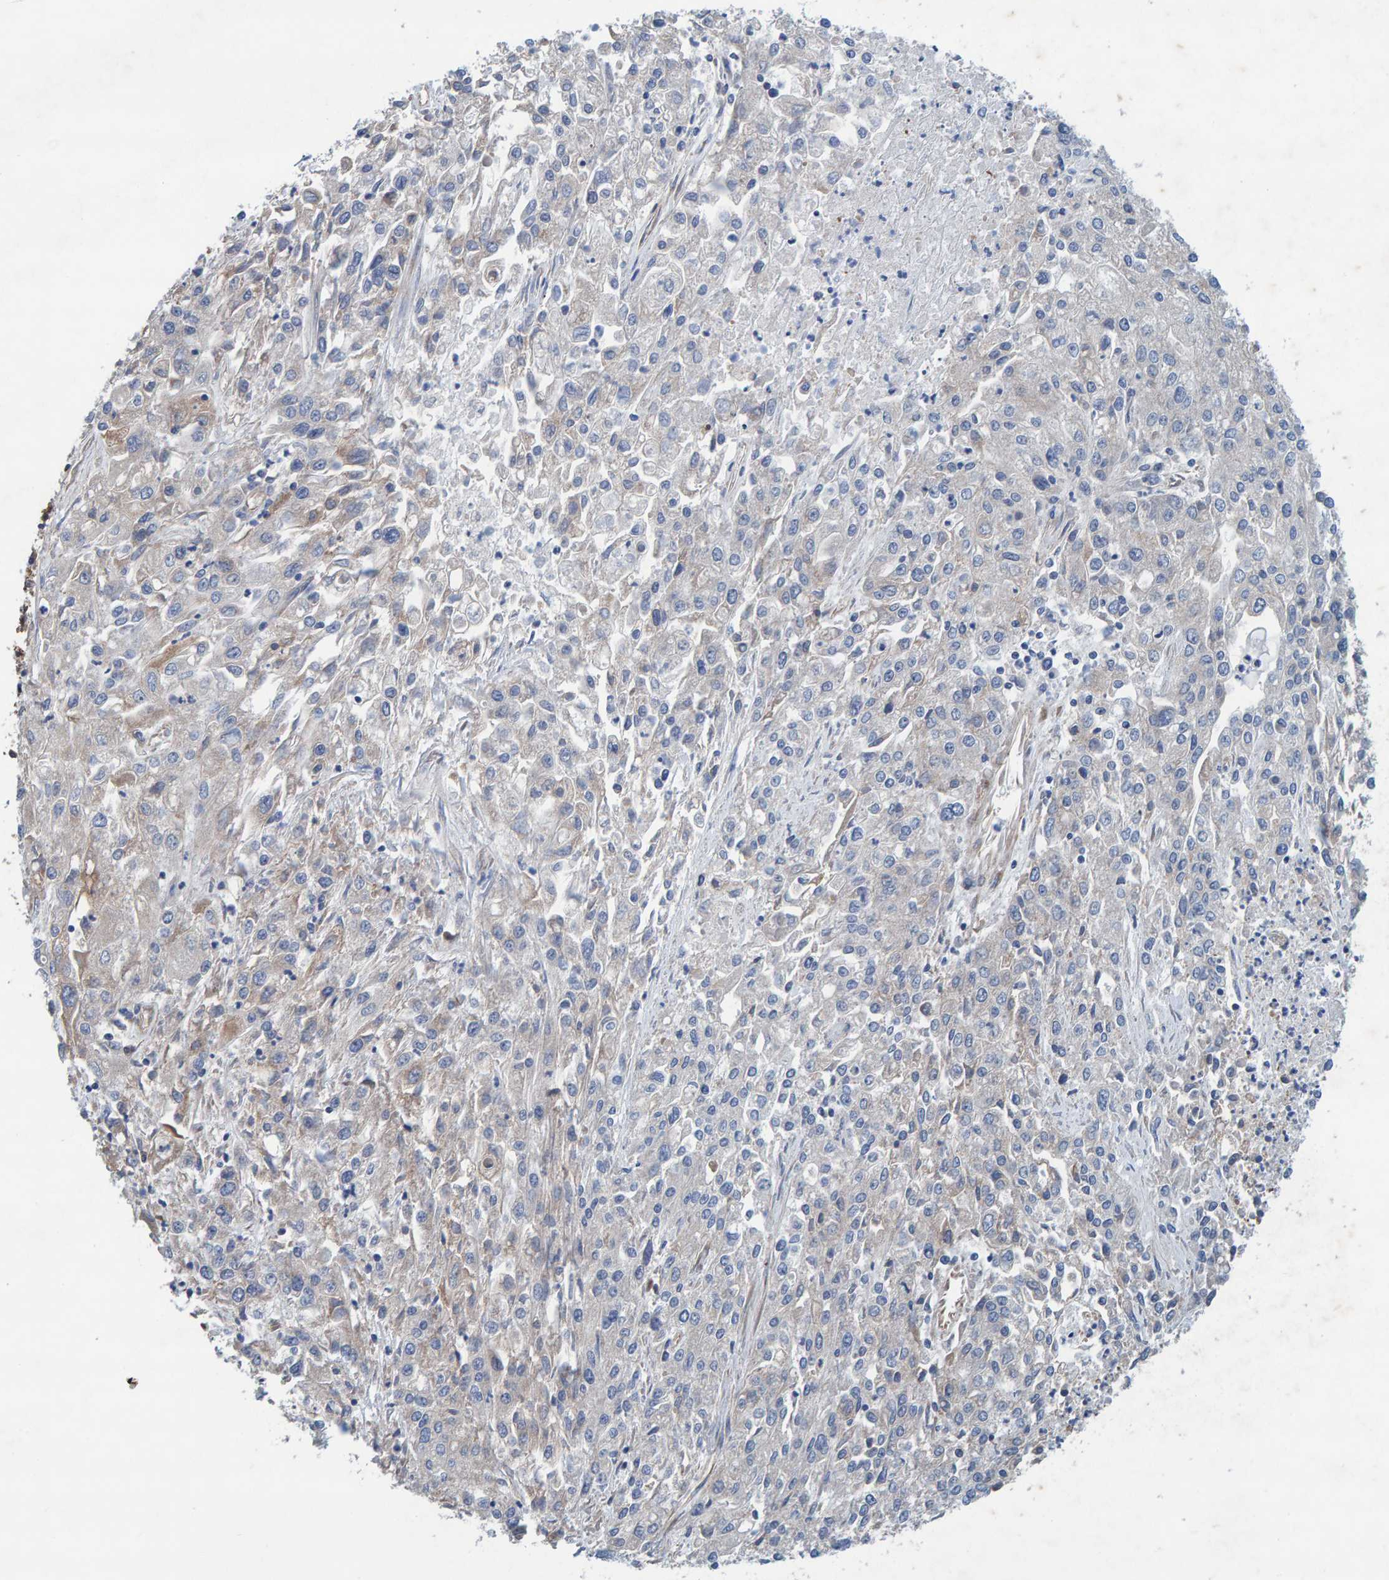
{"staining": {"intensity": "weak", "quantity": "<25%", "location": "cytoplasmic/membranous"}, "tissue": "endometrial cancer", "cell_type": "Tumor cells", "image_type": "cancer", "snomed": [{"axis": "morphology", "description": "Adenocarcinoma, NOS"}, {"axis": "topography", "description": "Endometrium"}], "caption": "High magnification brightfield microscopy of endometrial cancer (adenocarcinoma) stained with DAB (3,3'-diaminobenzidine) (brown) and counterstained with hematoxylin (blue): tumor cells show no significant positivity. (DAB IHC visualized using brightfield microscopy, high magnification).", "gene": "MKLN1", "patient": {"sex": "female", "age": 49}}